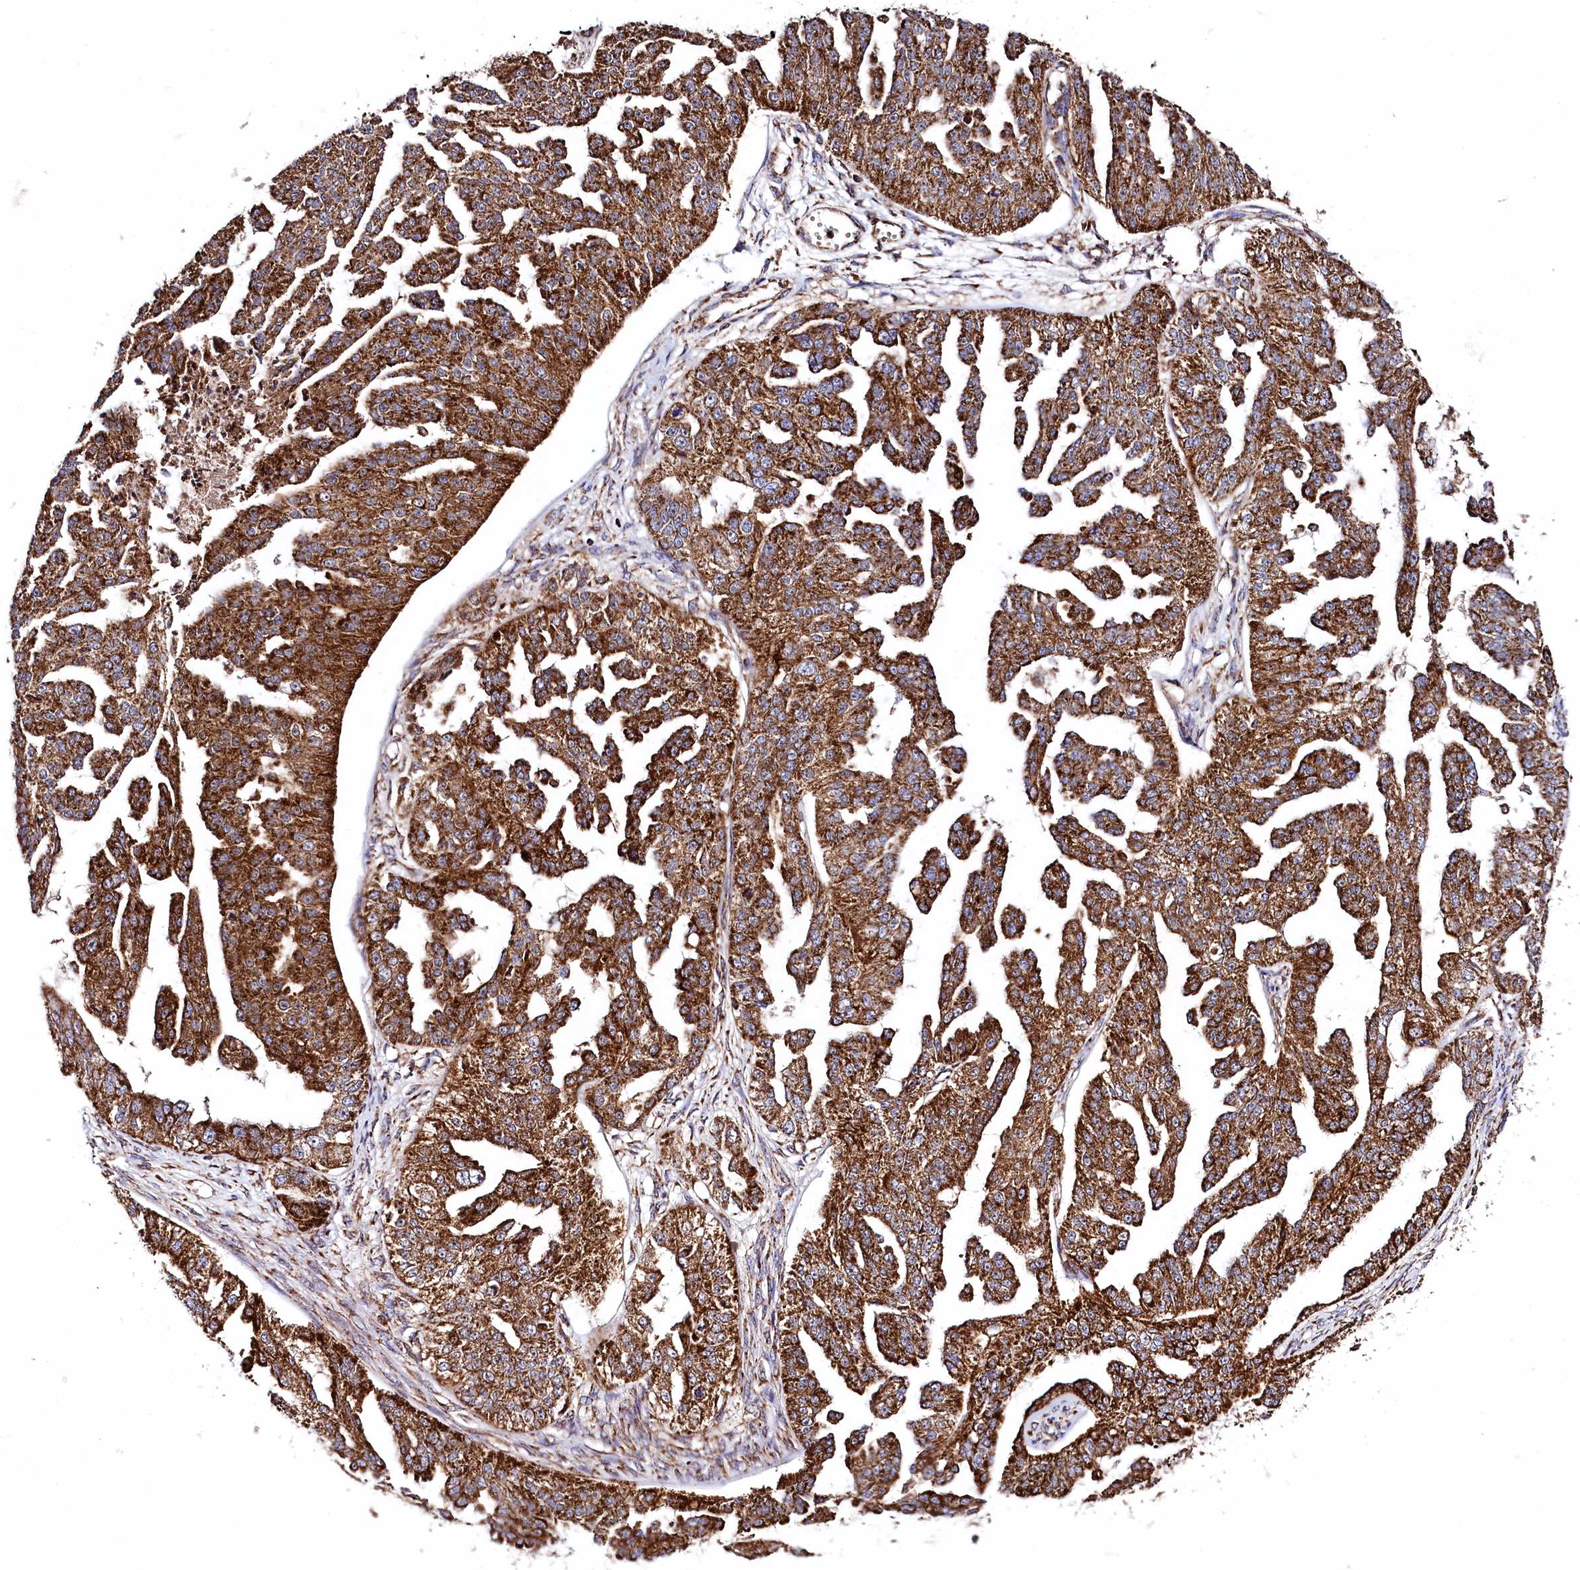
{"staining": {"intensity": "strong", "quantity": ">75%", "location": "cytoplasmic/membranous"}, "tissue": "ovarian cancer", "cell_type": "Tumor cells", "image_type": "cancer", "snomed": [{"axis": "morphology", "description": "Cystadenocarcinoma, serous, NOS"}, {"axis": "topography", "description": "Ovary"}], "caption": "About >75% of tumor cells in human ovarian cancer show strong cytoplasmic/membranous protein positivity as visualized by brown immunohistochemical staining.", "gene": "CLYBL", "patient": {"sex": "female", "age": 58}}